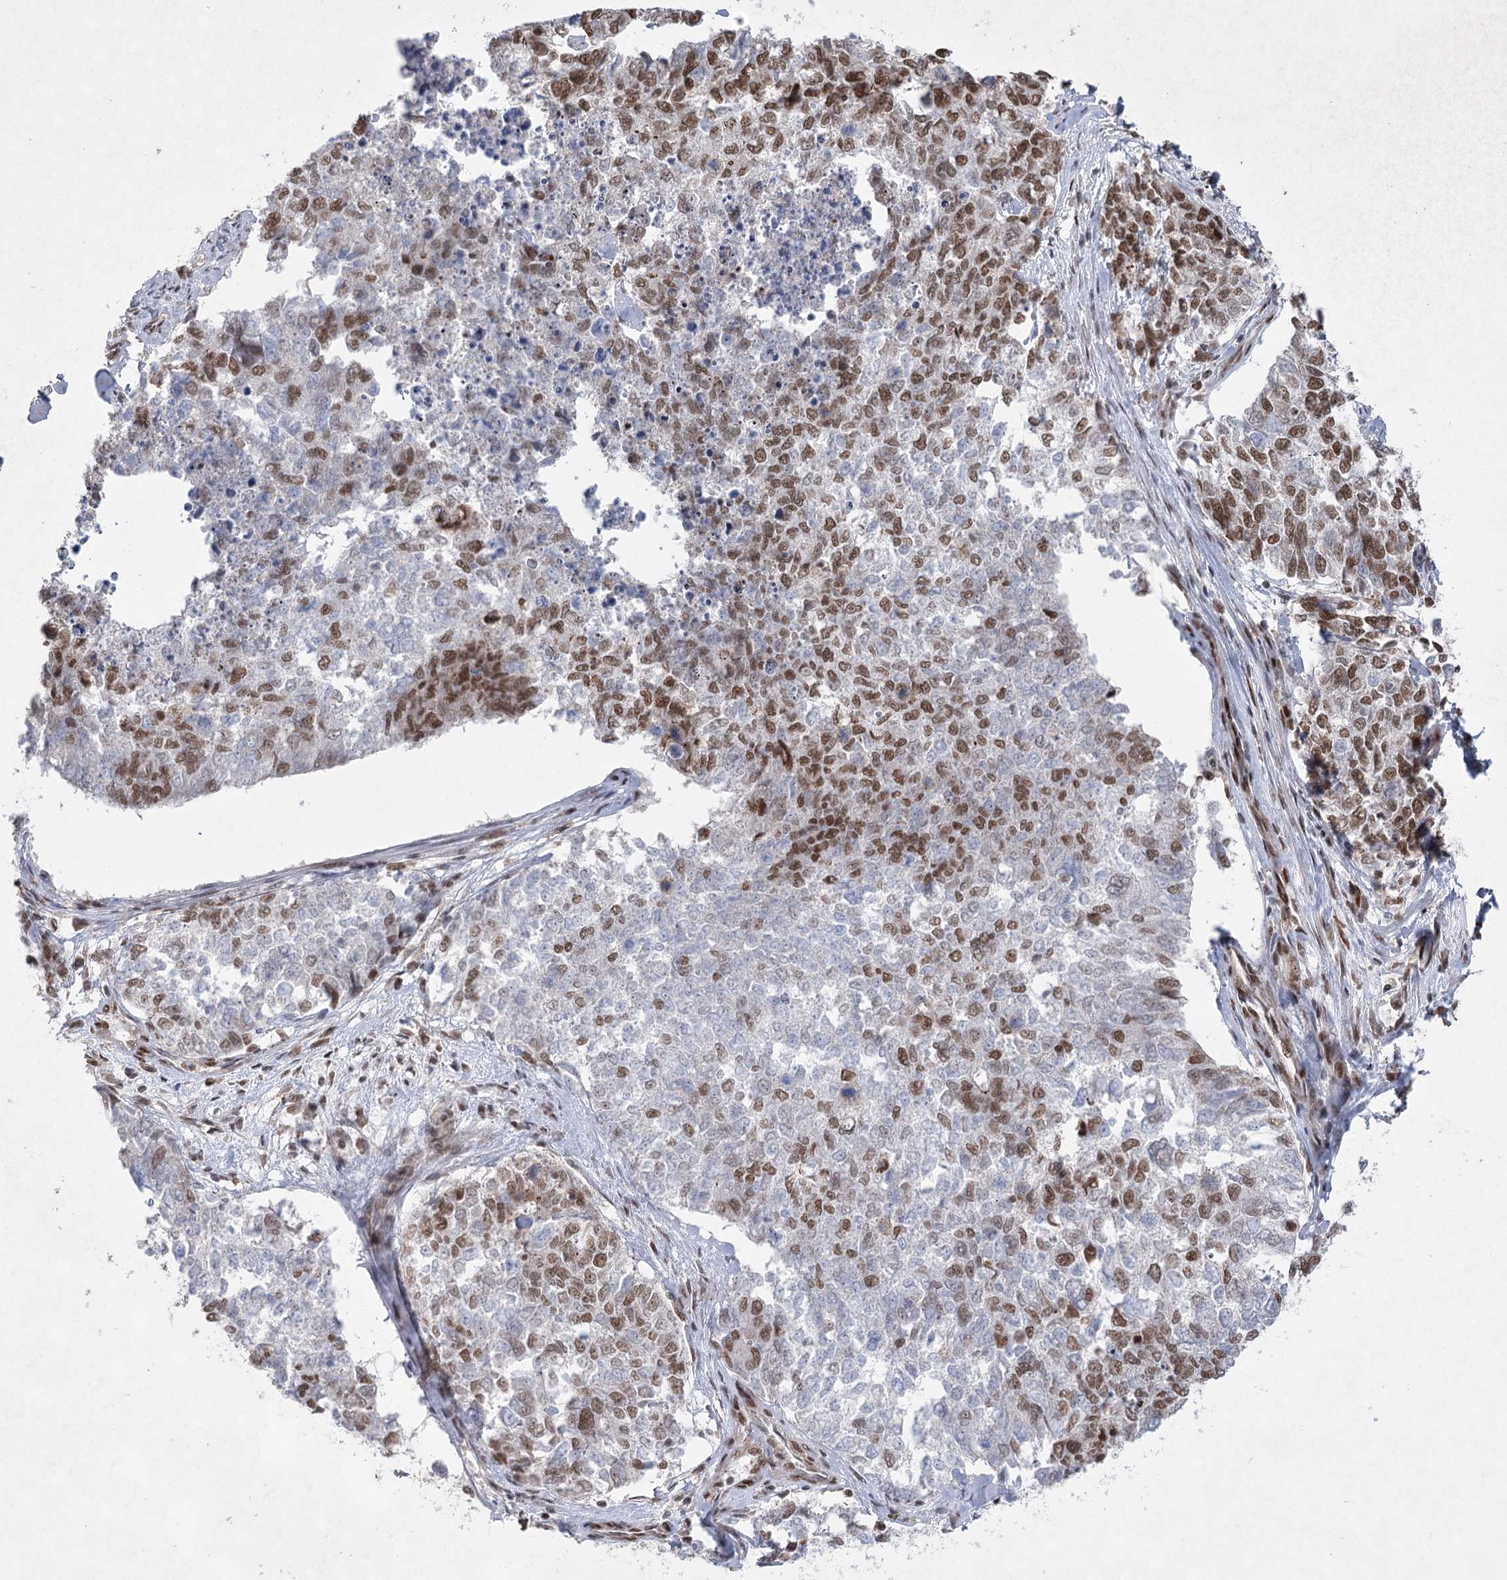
{"staining": {"intensity": "moderate", "quantity": "25%-75%", "location": "nuclear"}, "tissue": "cervical cancer", "cell_type": "Tumor cells", "image_type": "cancer", "snomed": [{"axis": "morphology", "description": "Squamous cell carcinoma, NOS"}, {"axis": "topography", "description": "Cervix"}], "caption": "Protein analysis of cervical cancer (squamous cell carcinoma) tissue shows moderate nuclear positivity in about 25%-75% of tumor cells.", "gene": "ZCCHC8", "patient": {"sex": "female", "age": 63}}